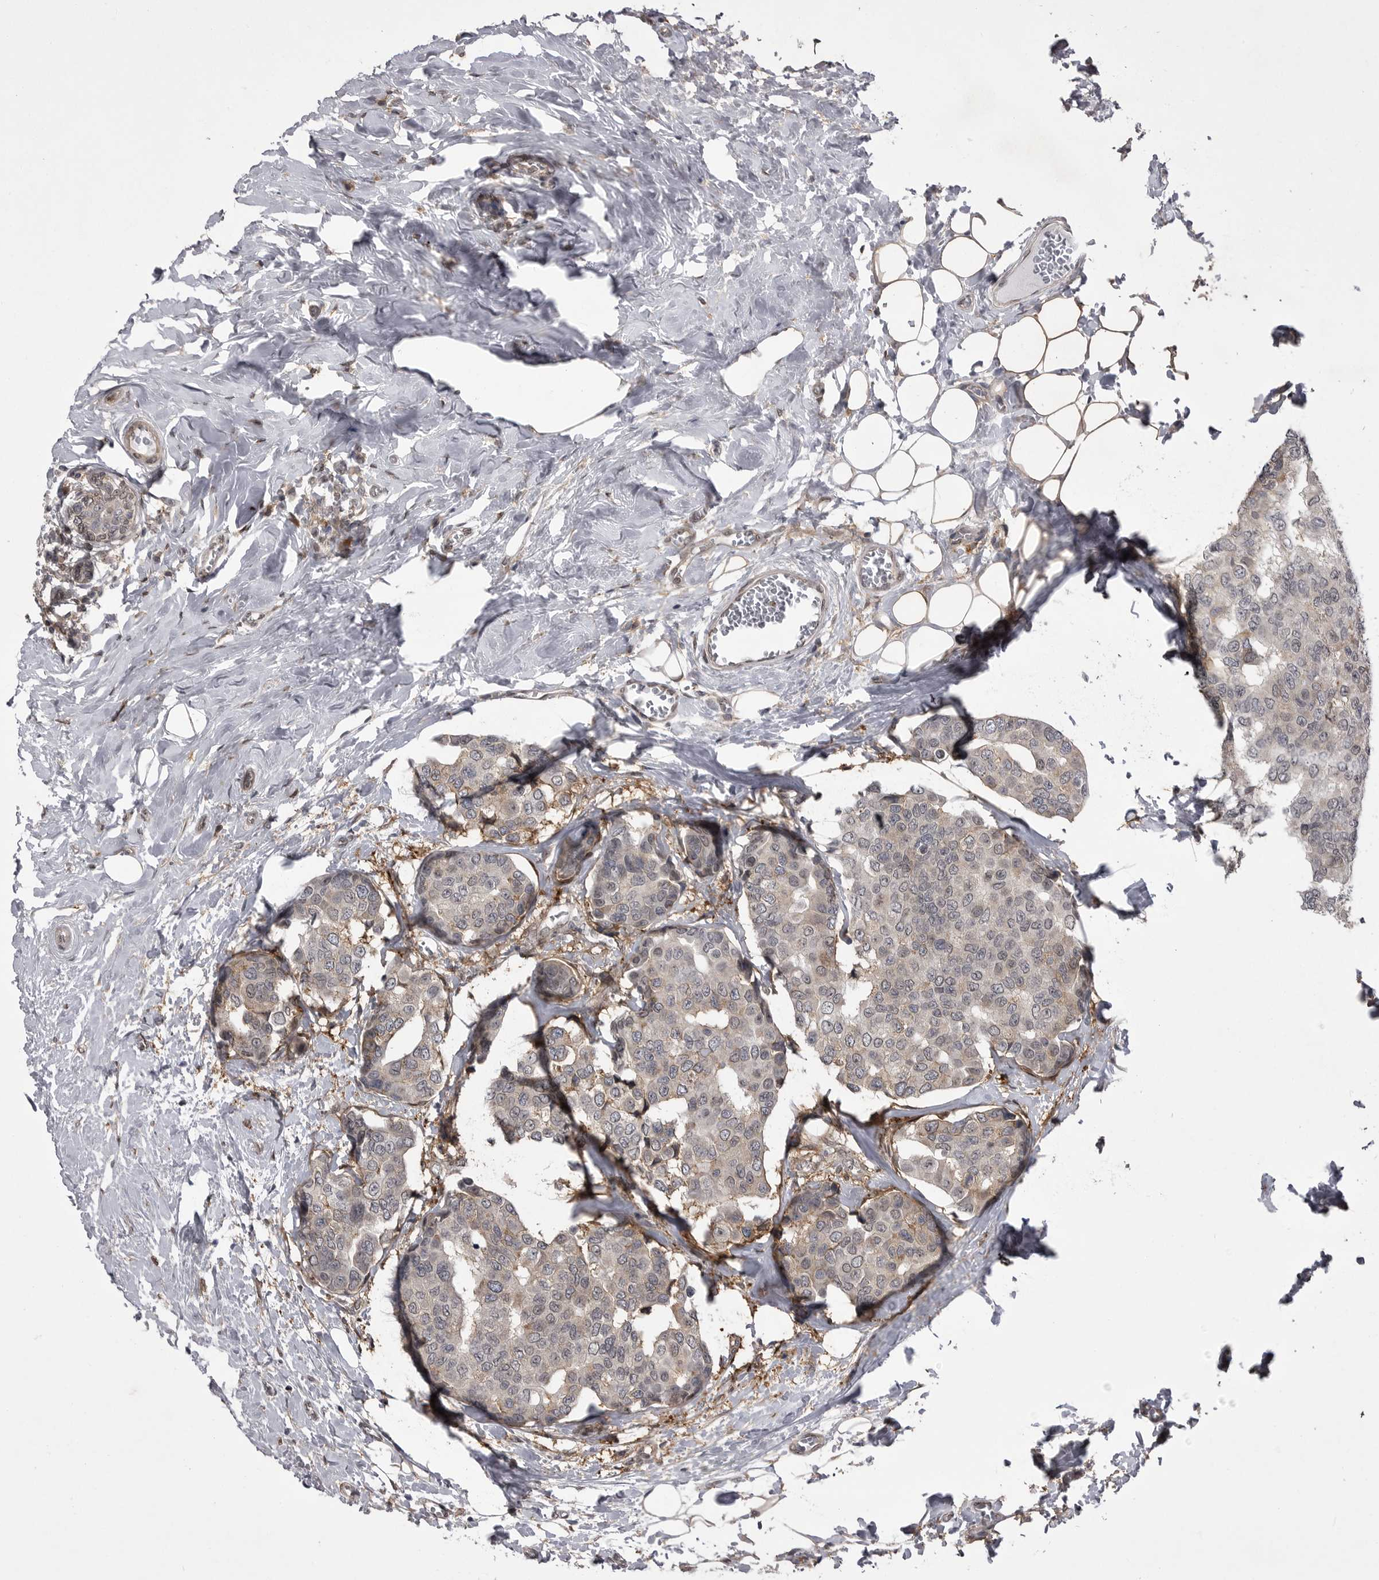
{"staining": {"intensity": "moderate", "quantity": "<25%", "location": "cytoplasmic/membranous"}, "tissue": "breast cancer", "cell_type": "Tumor cells", "image_type": "cancer", "snomed": [{"axis": "morphology", "description": "Normal tissue, NOS"}, {"axis": "morphology", "description": "Duct carcinoma"}, {"axis": "topography", "description": "Breast"}], "caption": "Breast cancer (intraductal carcinoma) stained for a protein (brown) exhibits moderate cytoplasmic/membranous positive expression in approximately <25% of tumor cells.", "gene": "ABL1", "patient": {"sex": "female", "age": 43}}